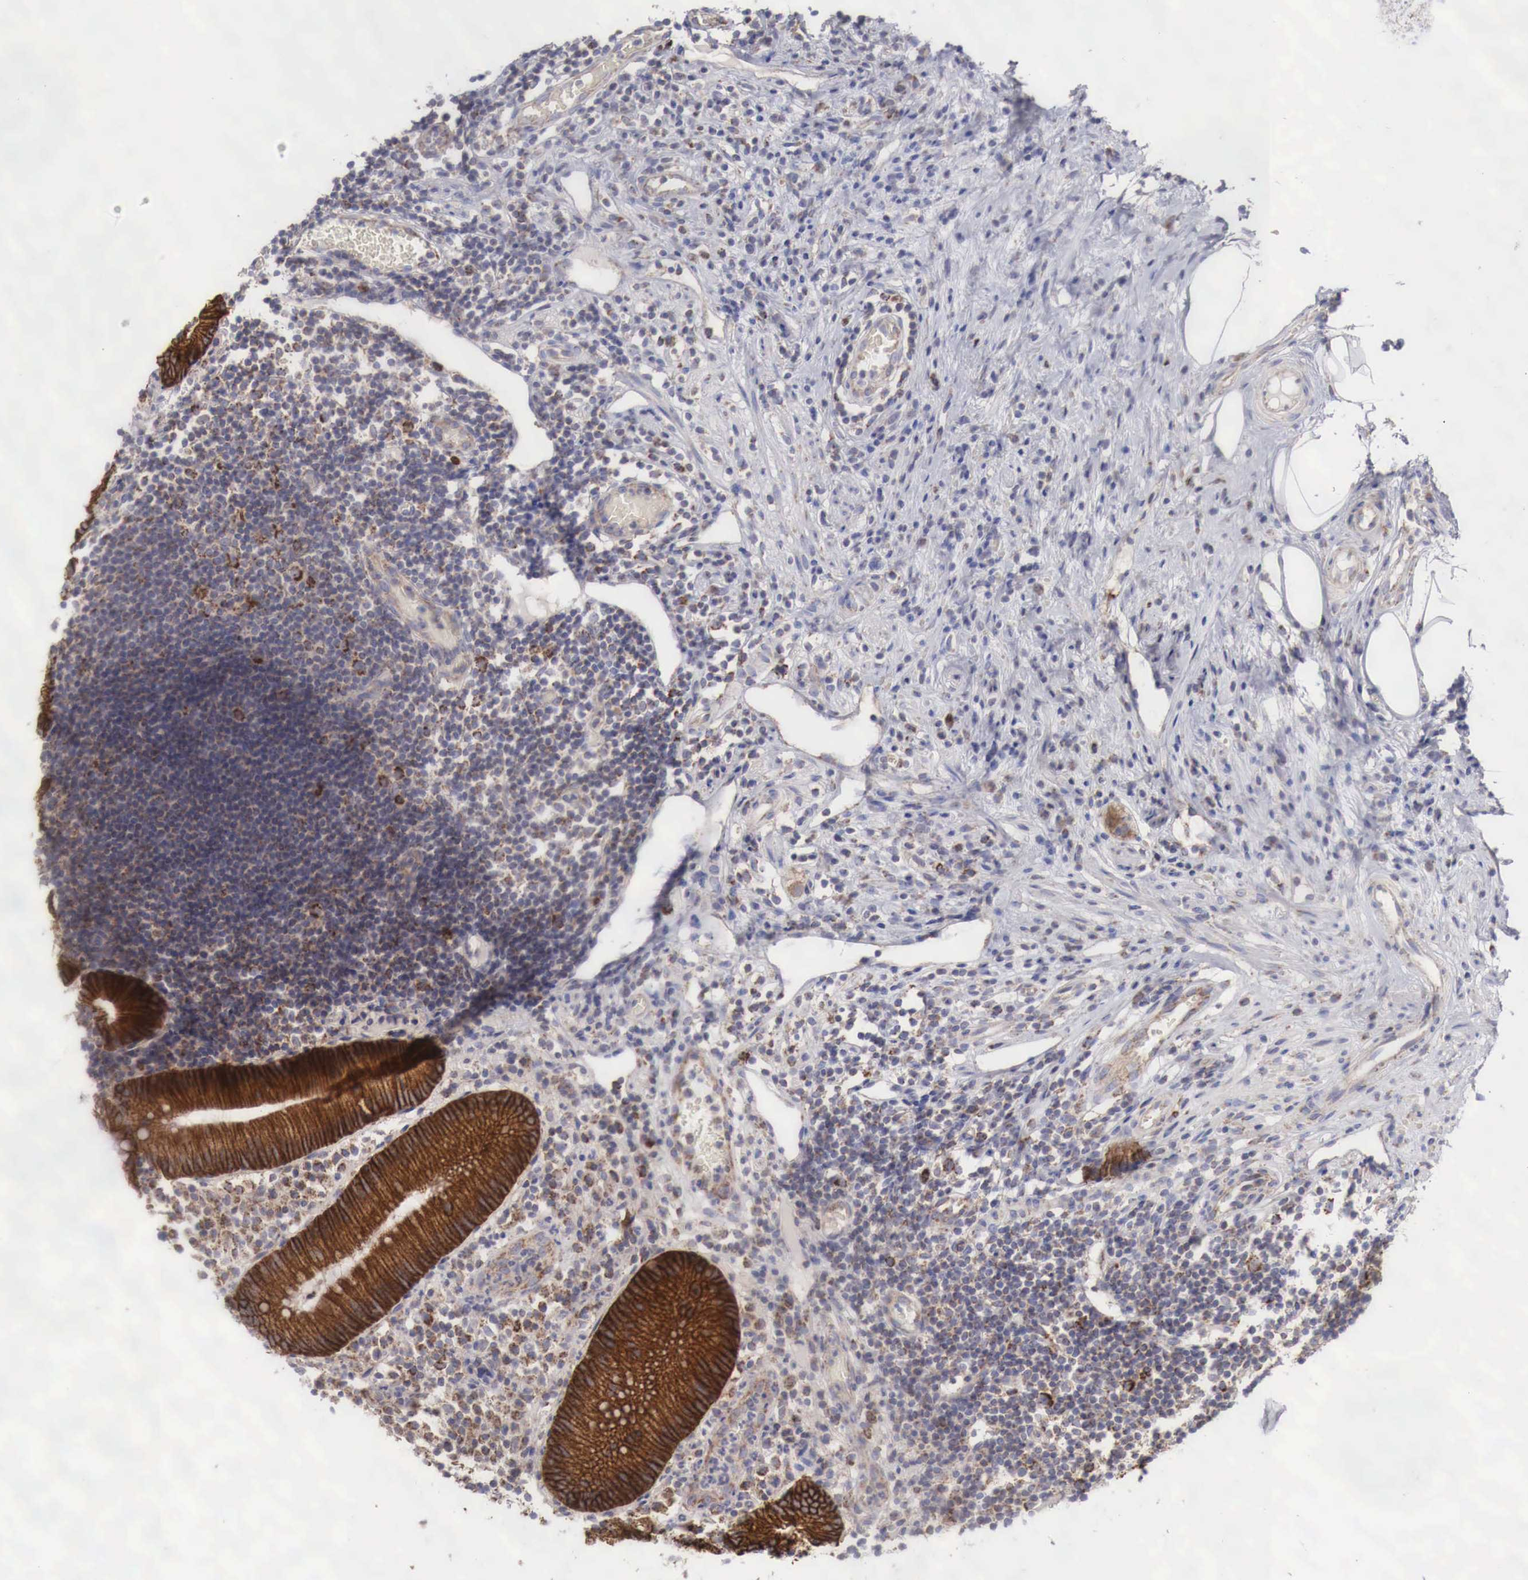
{"staining": {"intensity": "strong", "quantity": ">75%", "location": "cytoplasmic/membranous"}, "tissue": "appendix", "cell_type": "Glandular cells", "image_type": "normal", "snomed": [{"axis": "morphology", "description": "Normal tissue, NOS"}, {"axis": "topography", "description": "Appendix"}], "caption": "A histopathology image showing strong cytoplasmic/membranous expression in about >75% of glandular cells in normal appendix, as visualized by brown immunohistochemical staining.", "gene": "XPNPEP3", "patient": {"sex": "male", "age": 25}}